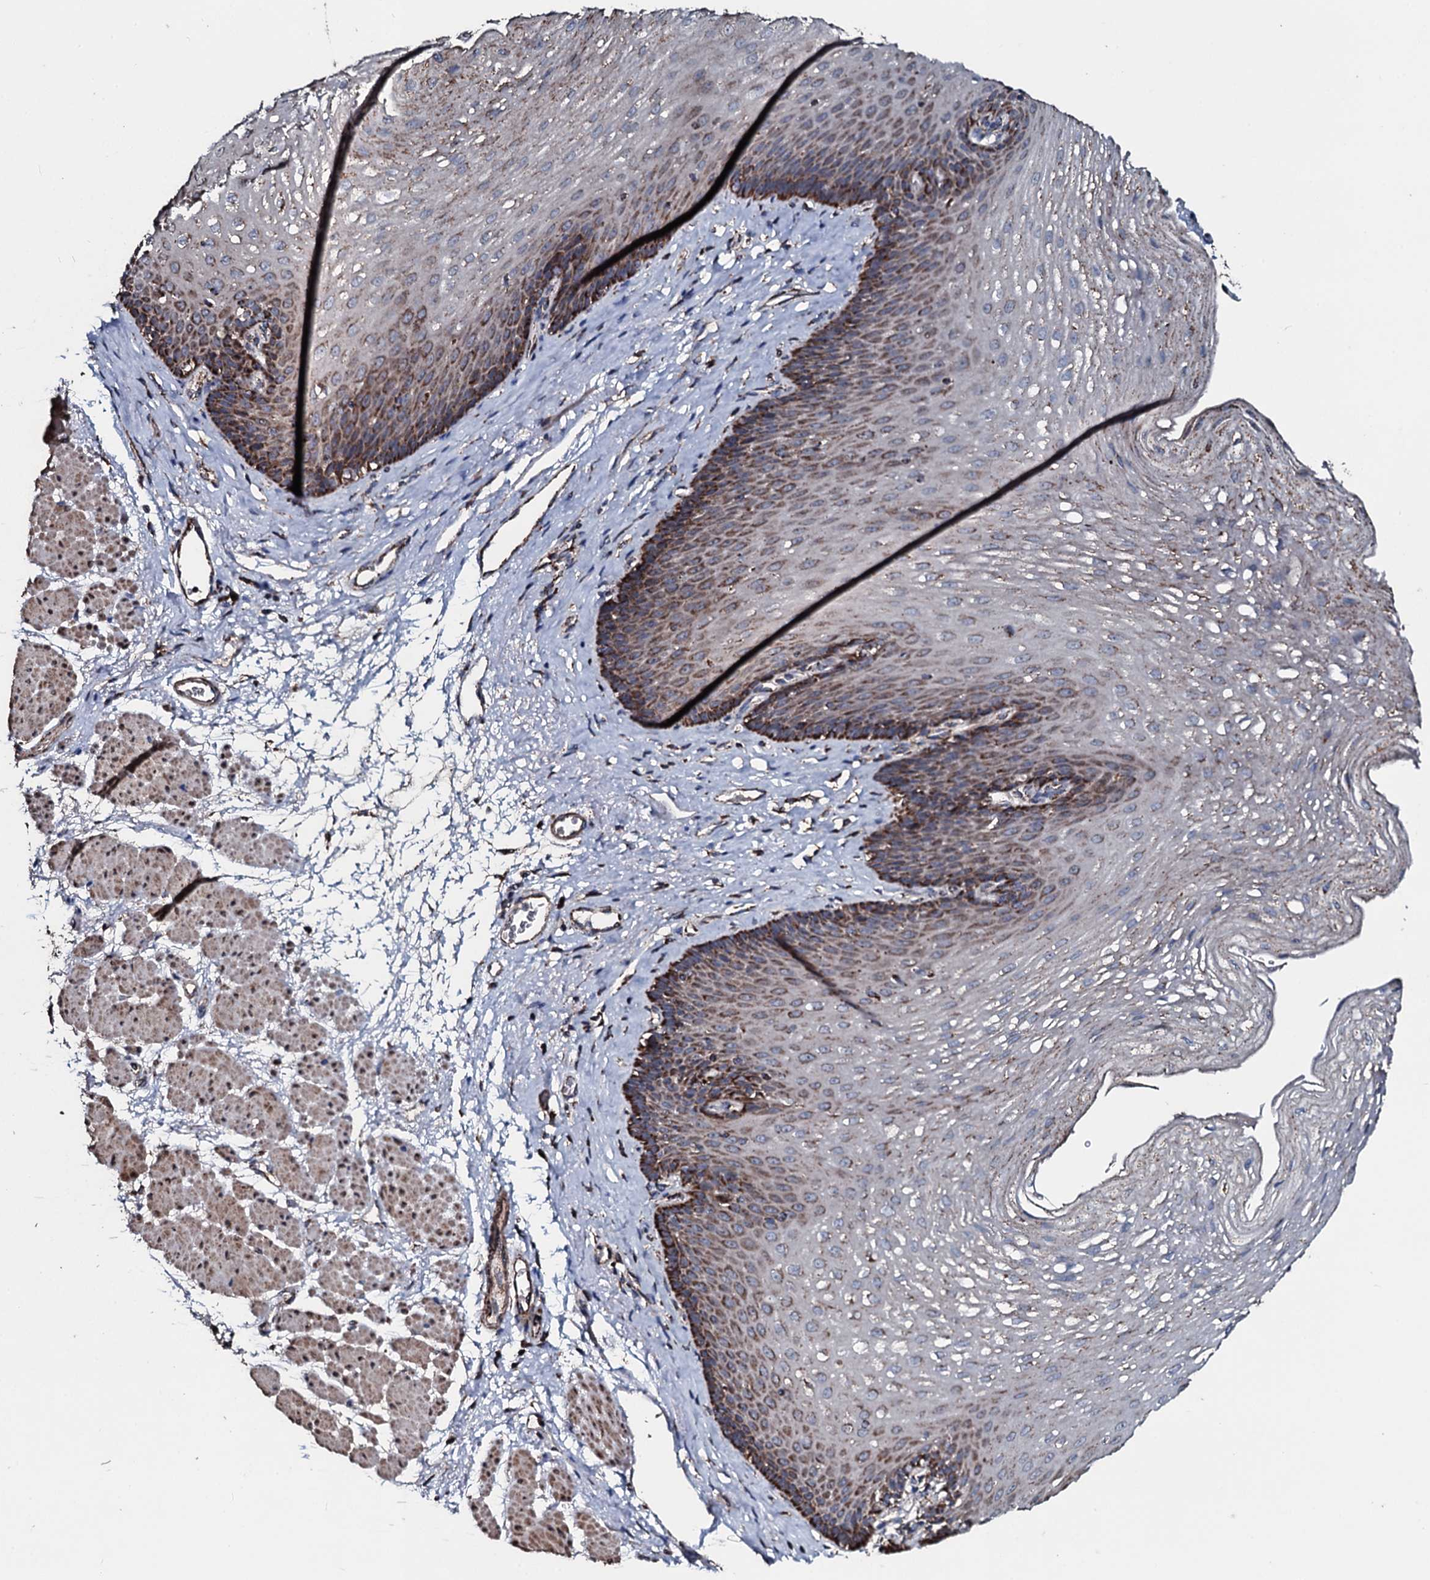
{"staining": {"intensity": "moderate", "quantity": "25%-75%", "location": "cytoplasmic/membranous"}, "tissue": "esophagus", "cell_type": "Squamous epithelial cells", "image_type": "normal", "snomed": [{"axis": "morphology", "description": "Normal tissue, NOS"}, {"axis": "topography", "description": "Esophagus"}], "caption": "A photomicrograph of human esophagus stained for a protein reveals moderate cytoplasmic/membranous brown staining in squamous epithelial cells.", "gene": "DYNC2I2", "patient": {"sex": "female", "age": 66}}